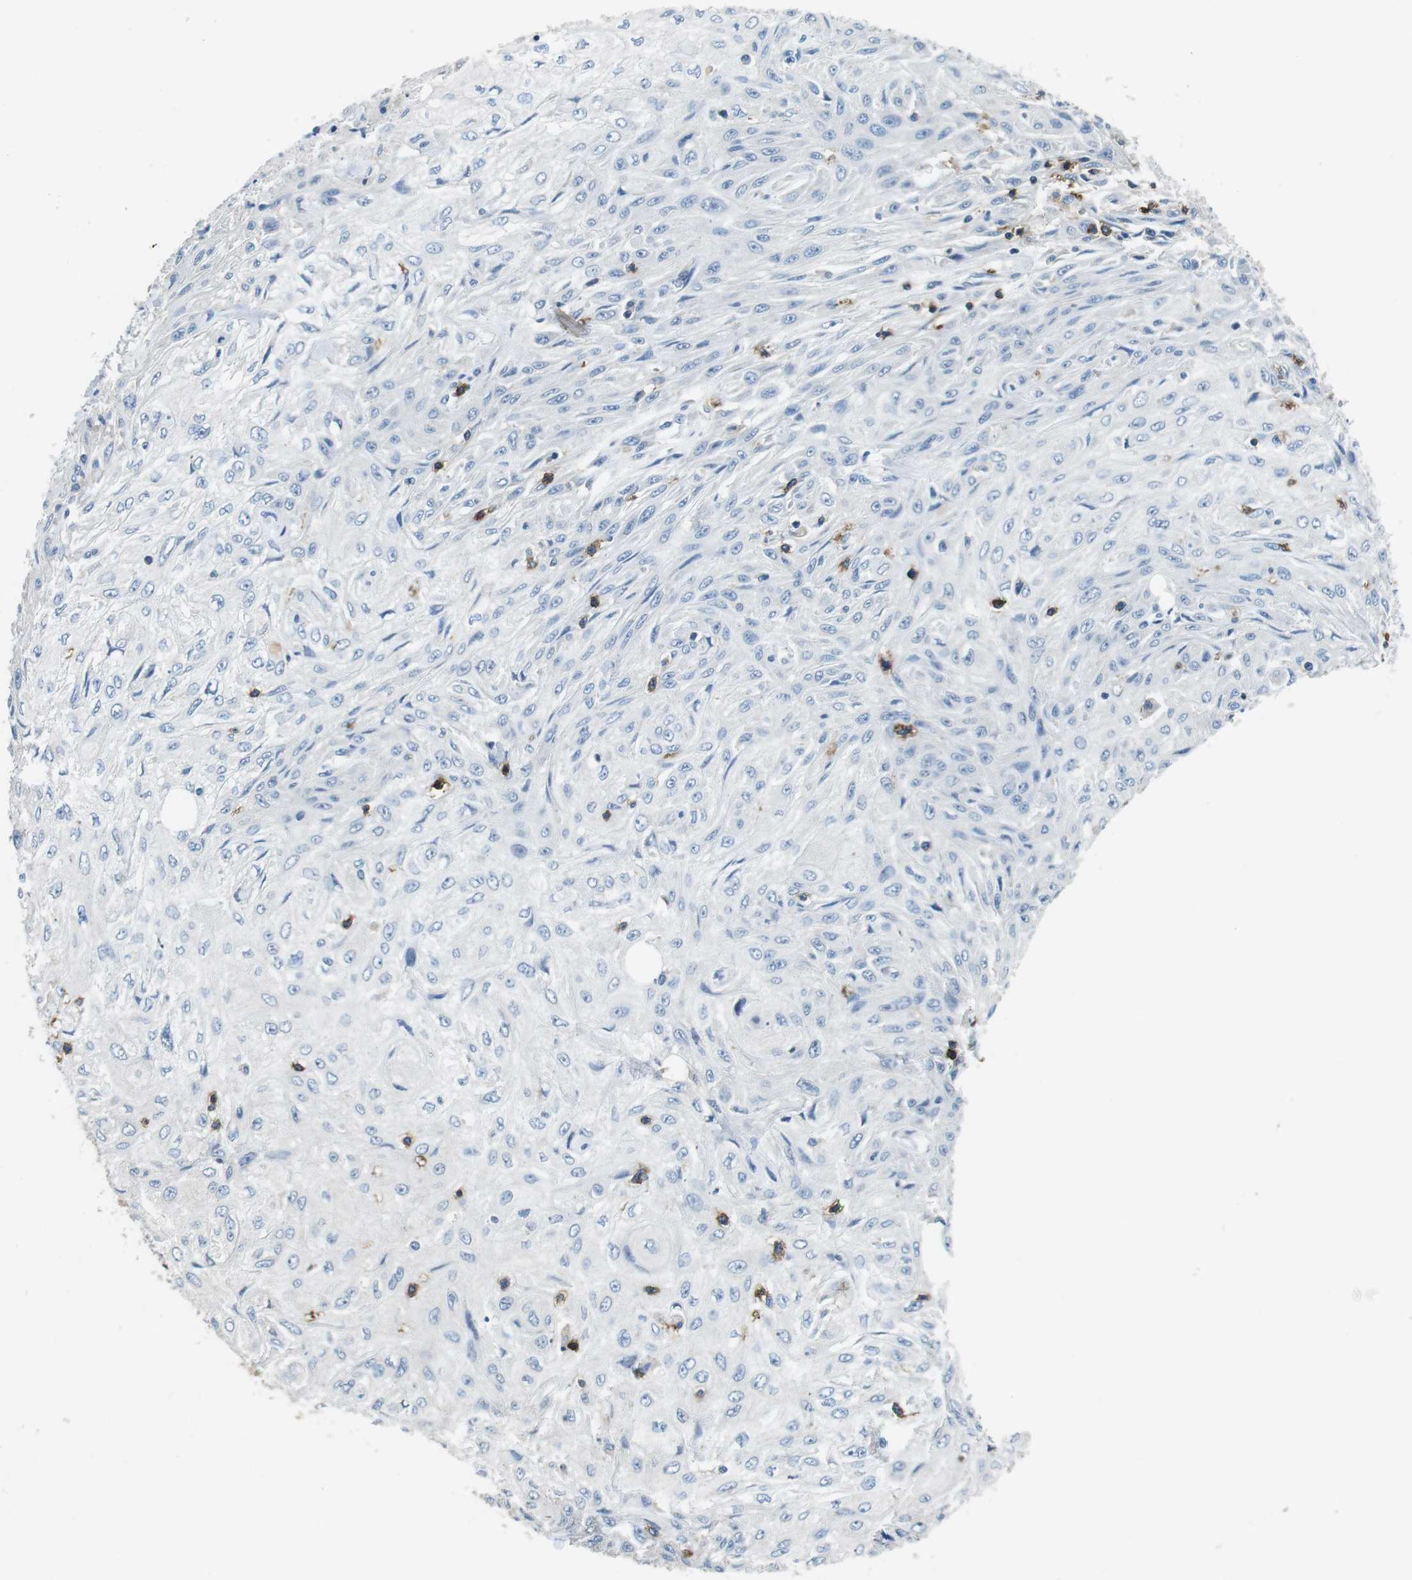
{"staining": {"intensity": "negative", "quantity": "none", "location": "none"}, "tissue": "skin cancer", "cell_type": "Tumor cells", "image_type": "cancer", "snomed": [{"axis": "morphology", "description": "Squamous cell carcinoma, NOS"}, {"axis": "topography", "description": "Skin"}], "caption": "Tumor cells show no significant staining in skin cancer (squamous cell carcinoma).", "gene": "CD6", "patient": {"sex": "male", "age": 75}}